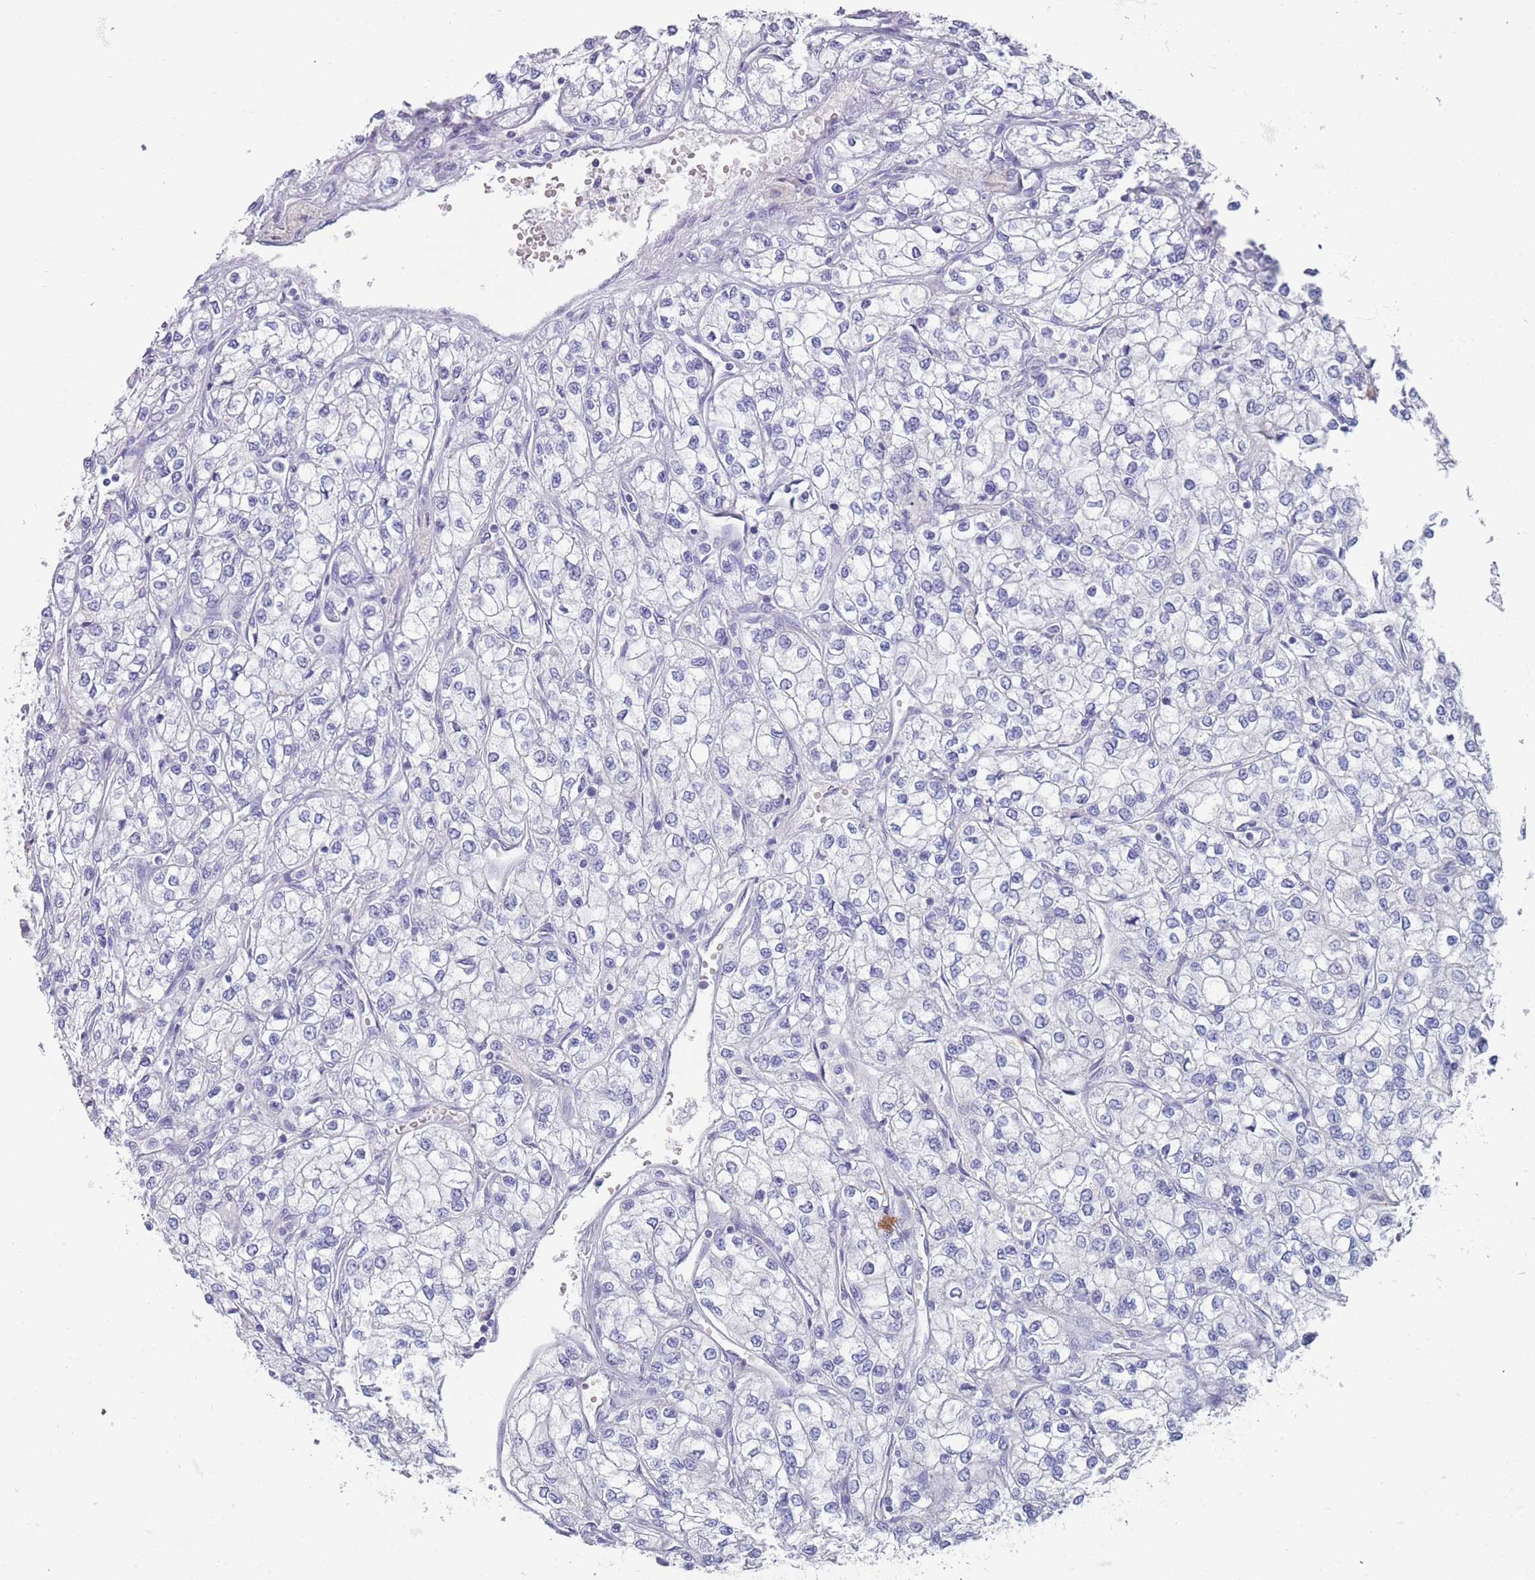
{"staining": {"intensity": "negative", "quantity": "none", "location": "none"}, "tissue": "renal cancer", "cell_type": "Tumor cells", "image_type": "cancer", "snomed": [{"axis": "morphology", "description": "Adenocarcinoma, NOS"}, {"axis": "topography", "description": "Kidney"}], "caption": "Tumor cells are negative for protein expression in human adenocarcinoma (renal).", "gene": "ST8SIA5", "patient": {"sex": "male", "age": 80}}